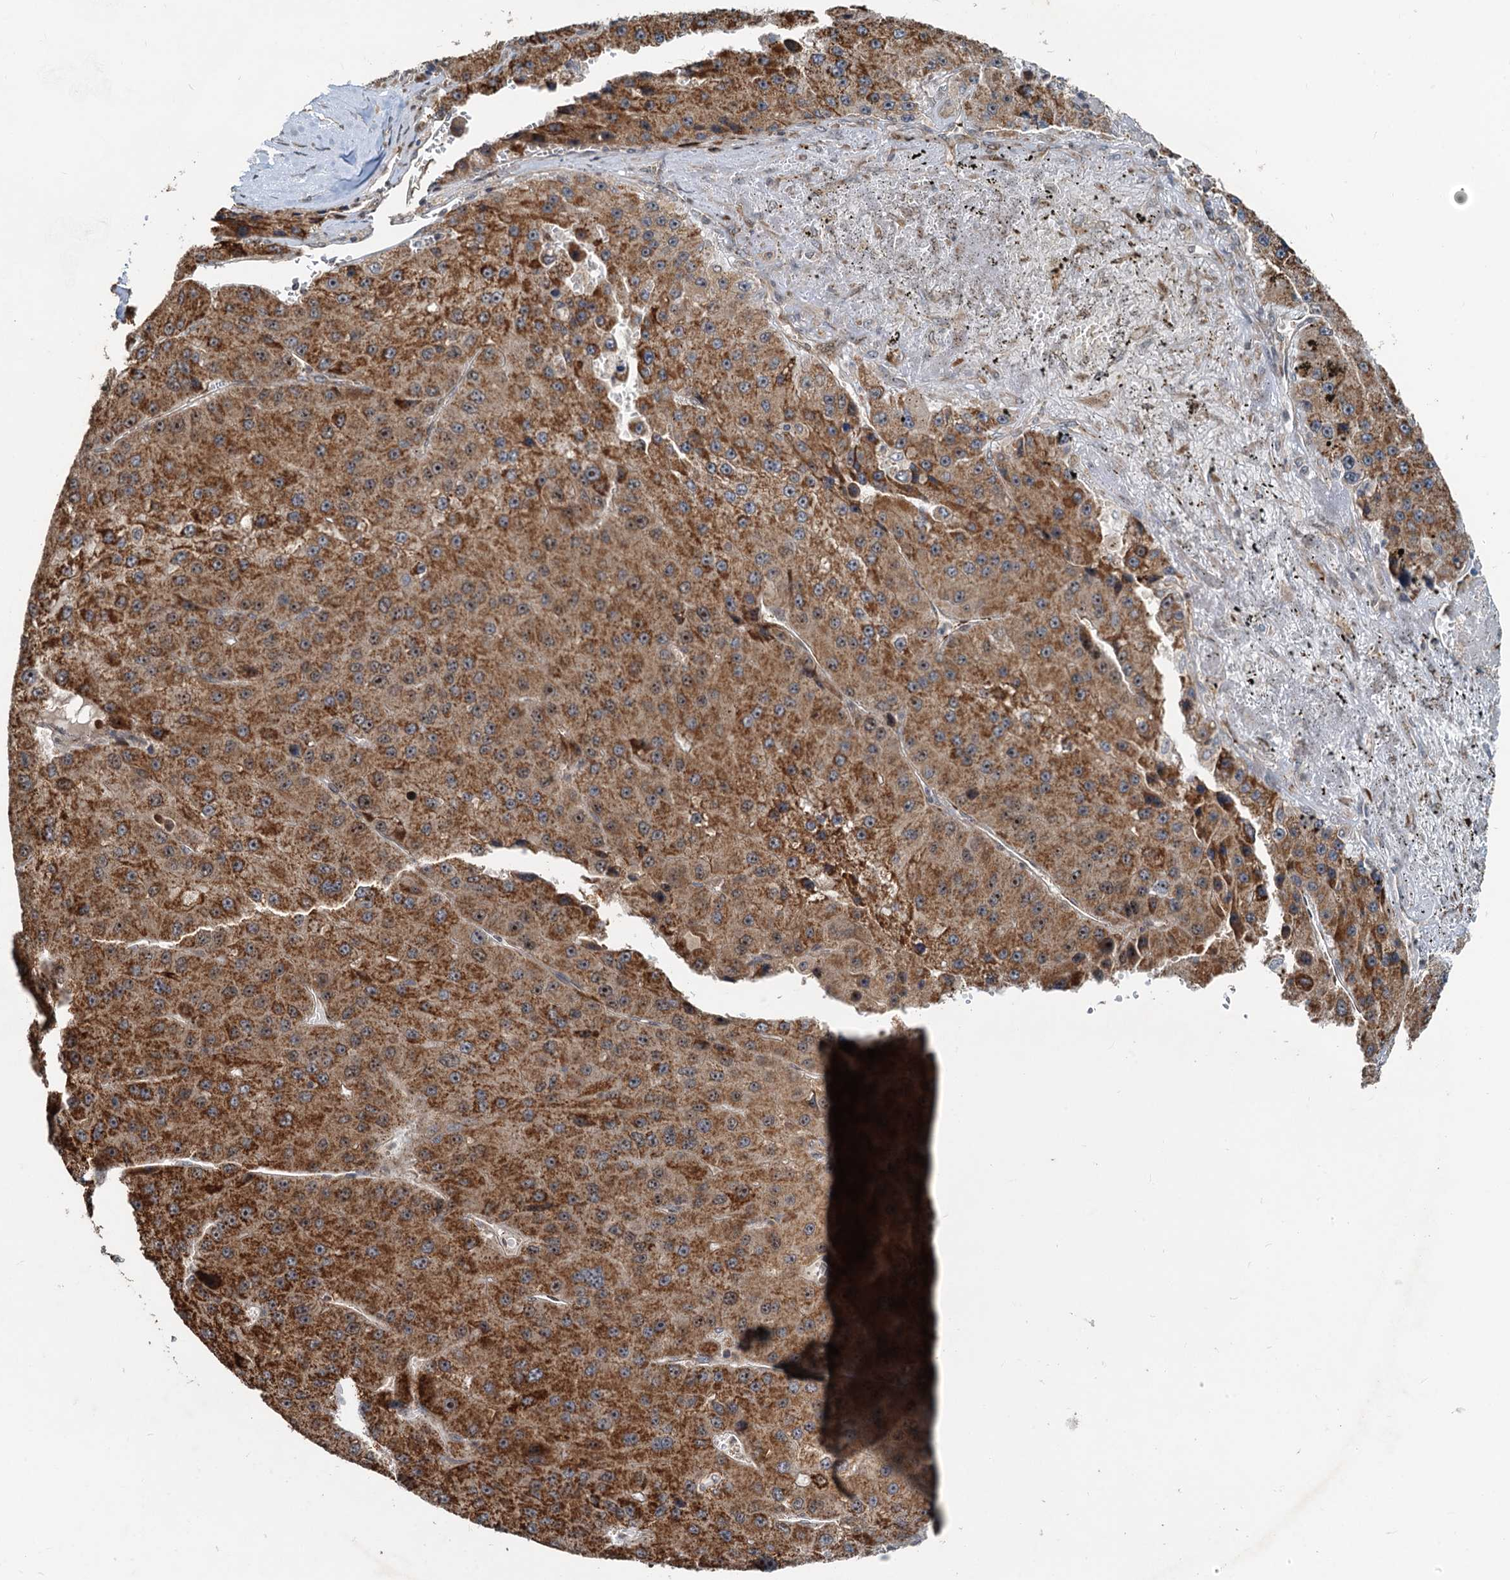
{"staining": {"intensity": "strong", "quantity": "25%-75%", "location": "cytoplasmic/membranous,nuclear"}, "tissue": "liver cancer", "cell_type": "Tumor cells", "image_type": "cancer", "snomed": [{"axis": "morphology", "description": "Carcinoma, Hepatocellular, NOS"}, {"axis": "topography", "description": "Liver"}], "caption": "Immunohistochemical staining of liver hepatocellular carcinoma displays strong cytoplasmic/membranous and nuclear protein positivity in about 25%-75% of tumor cells.", "gene": "CEP68", "patient": {"sex": "female", "age": 73}}